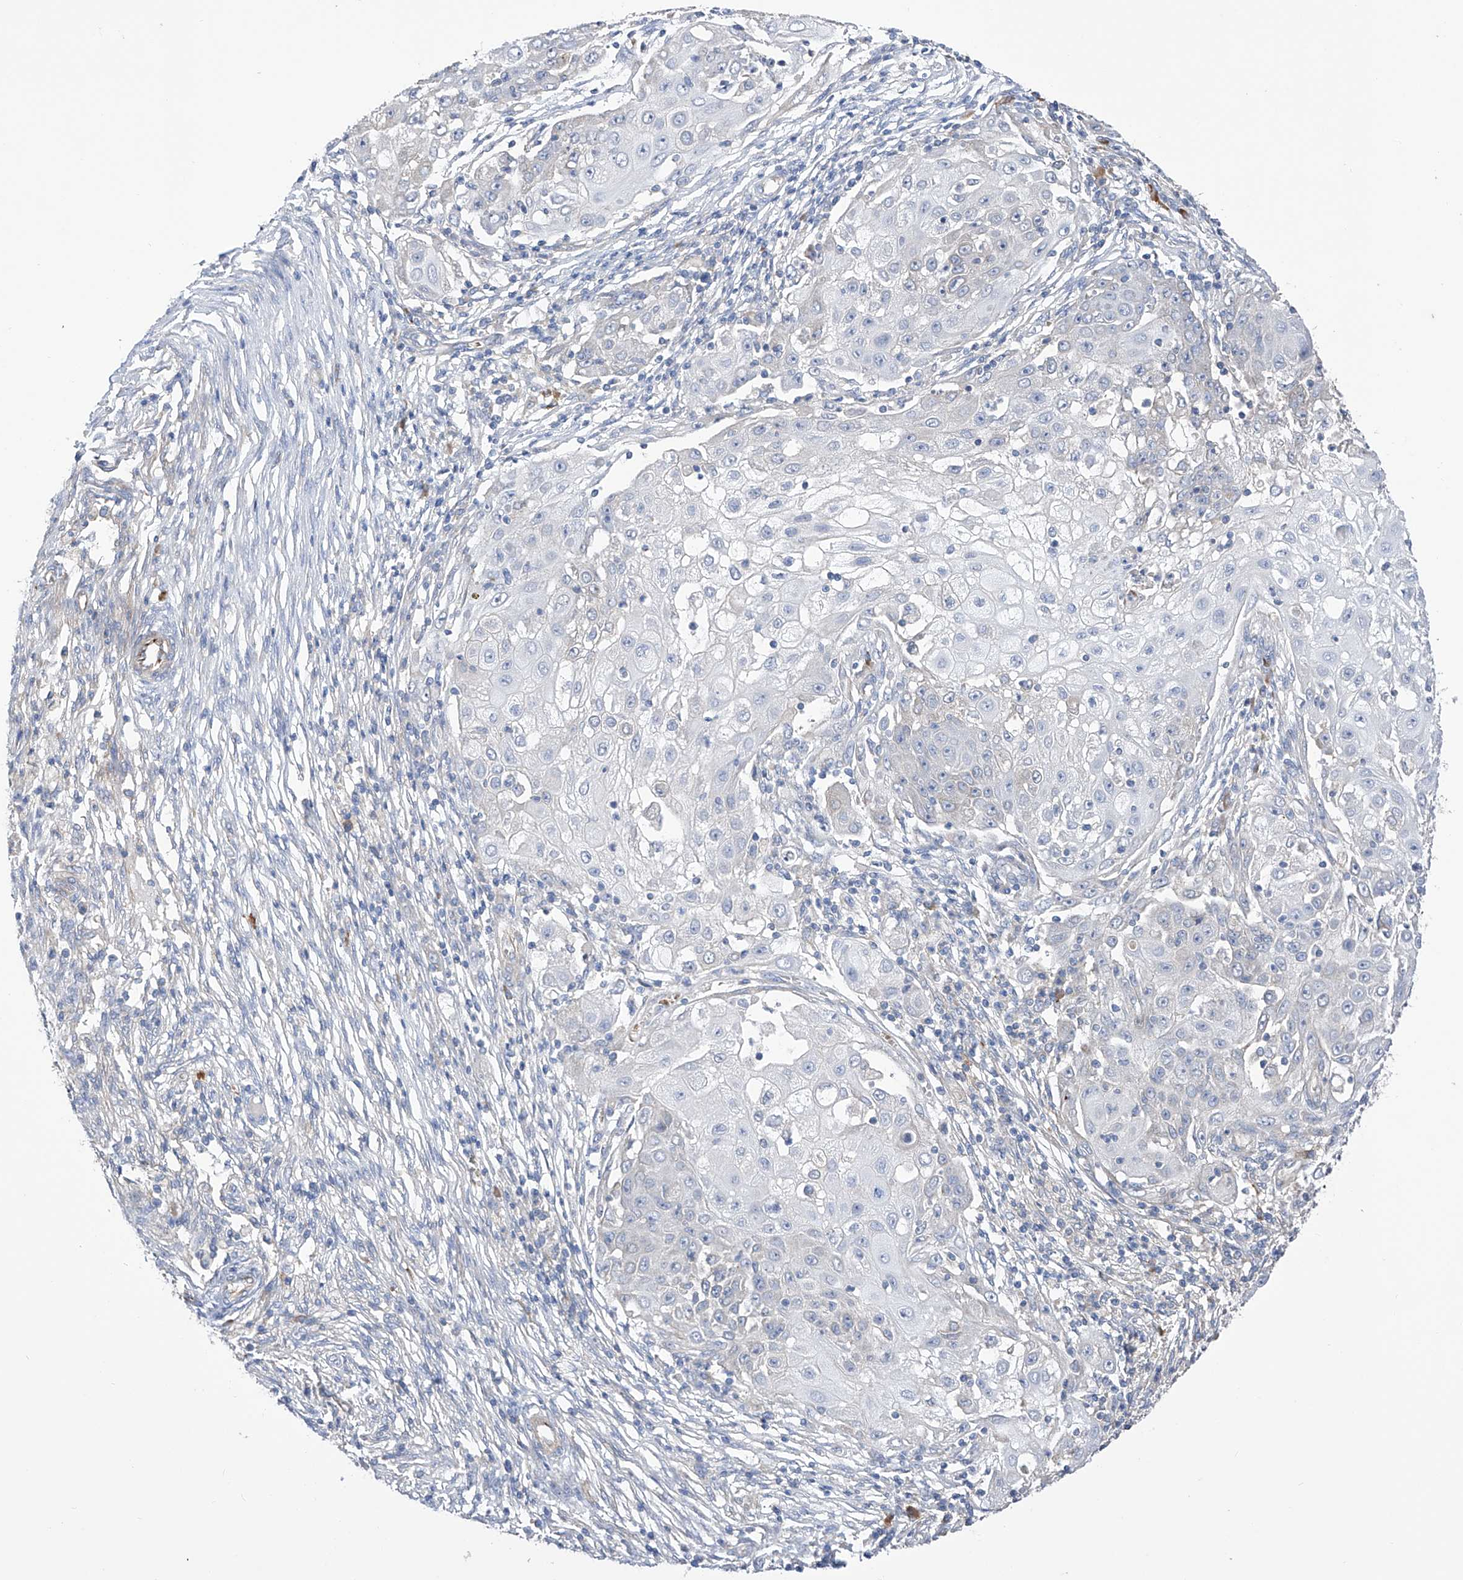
{"staining": {"intensity": "negative", "quantity": "none", "location": "none"}, "tissue": "ovarian cancer", "cell_type": "Tumor cells", "image_type": "cancer", "snomed": [{"axis": "morphology", "description": "Carcinoma, endometroid"}, {"axis": "topography", "description": "Ovary"}], "caption": "The histopathology image reveals no significant positivity in tumor cells of ovarian cancer.", "gene": "NFATC4", "patient": {"sex": "female", "age": 42}}